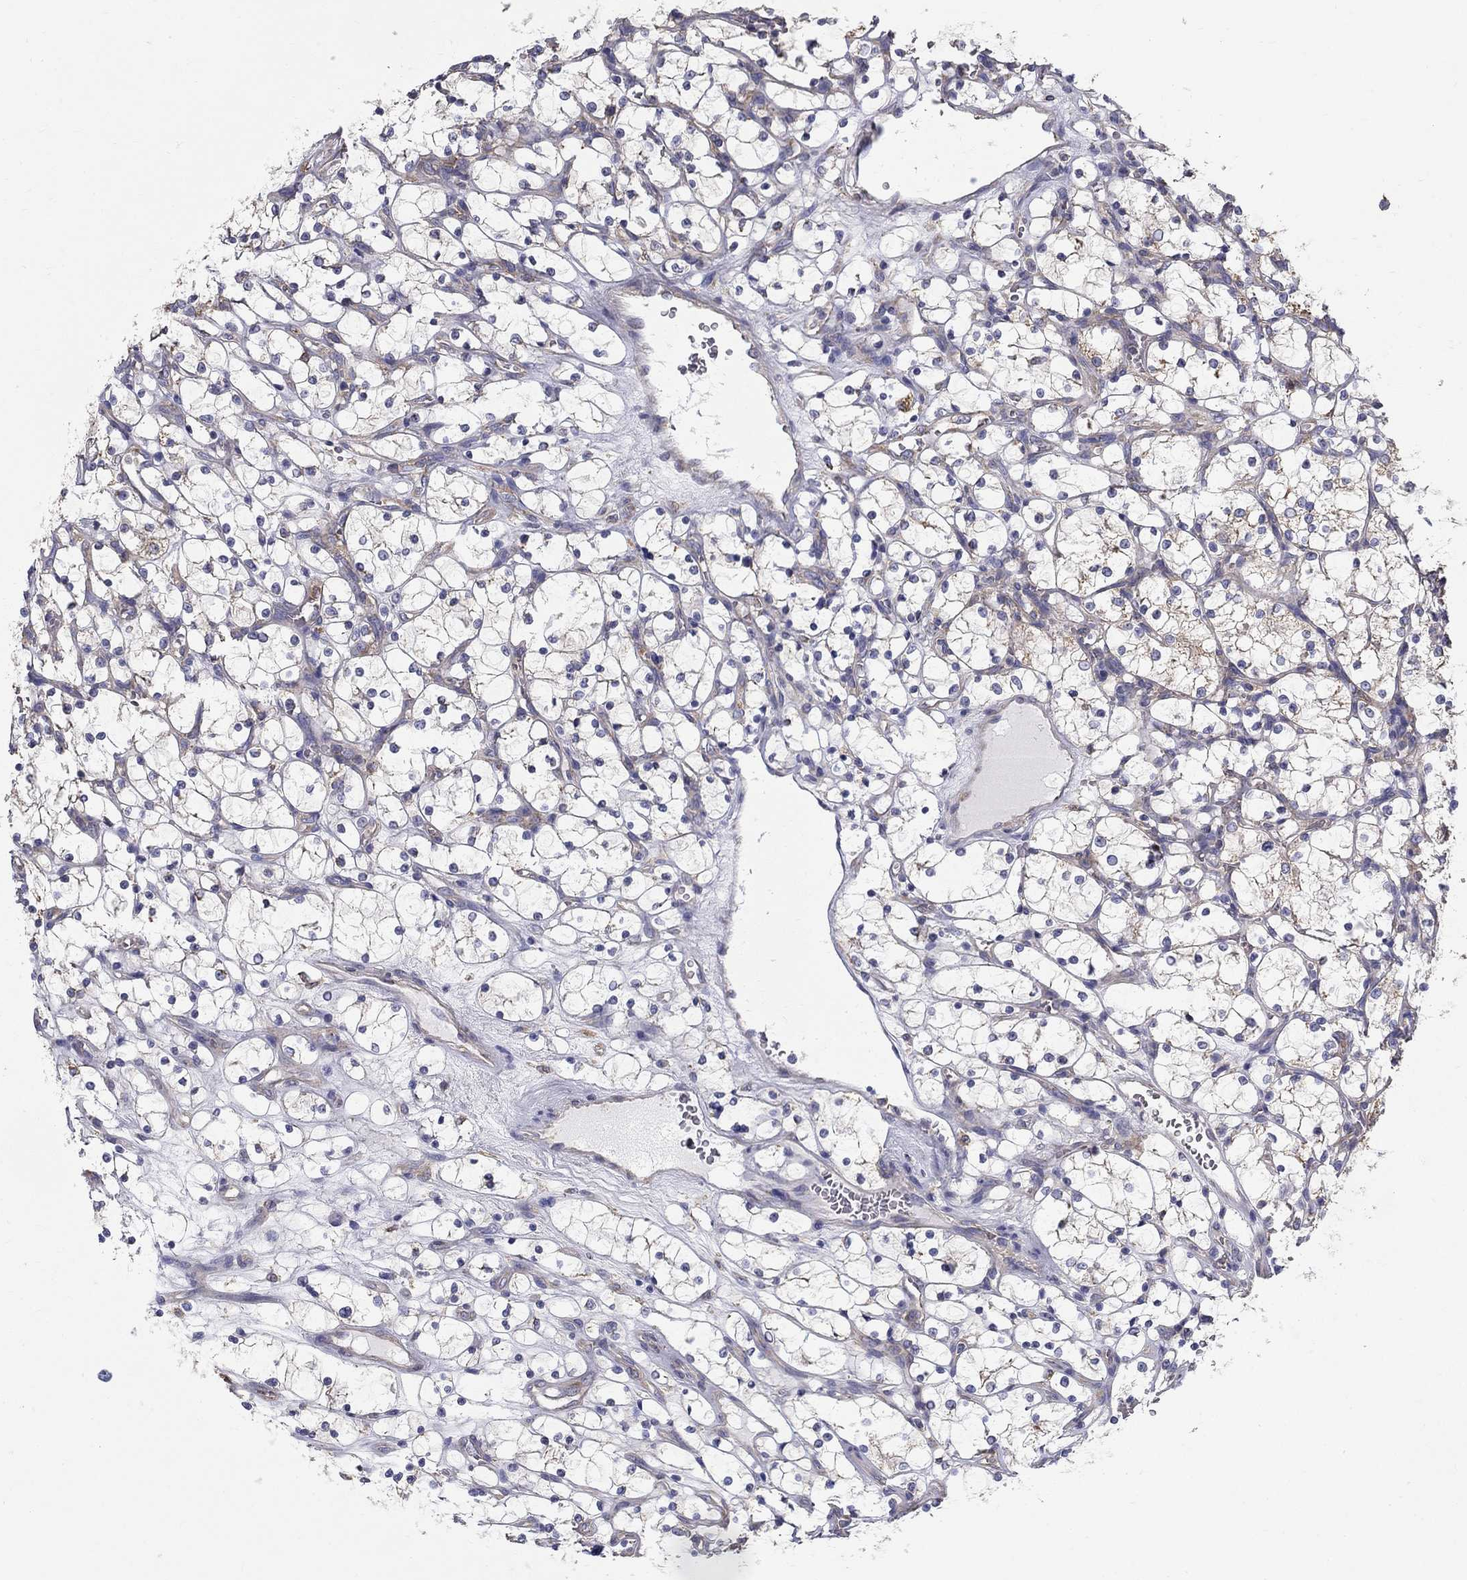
{"staining": {"intensity": "weak", "quantity": "<25%", "location": "cytoplasmic/membranous"}, "tissue": "renal cancer", "cell_type": "Tumor cells", "image_type": "cancer", "snomed": [{"axis": "morphology", "description": "Adenocarcinoma, NOS"}, {"axis": "topography", "description": "Kidney"}], "caption": "IHC histopathology image of human adenocarcinoma (renal) stained for a protein (brown), which shows no staining in tumor cells. (DAB IHC with hematoxylin counter stain).", "gene": "NME5", "patient": {"sex": "female", "age": 69}}